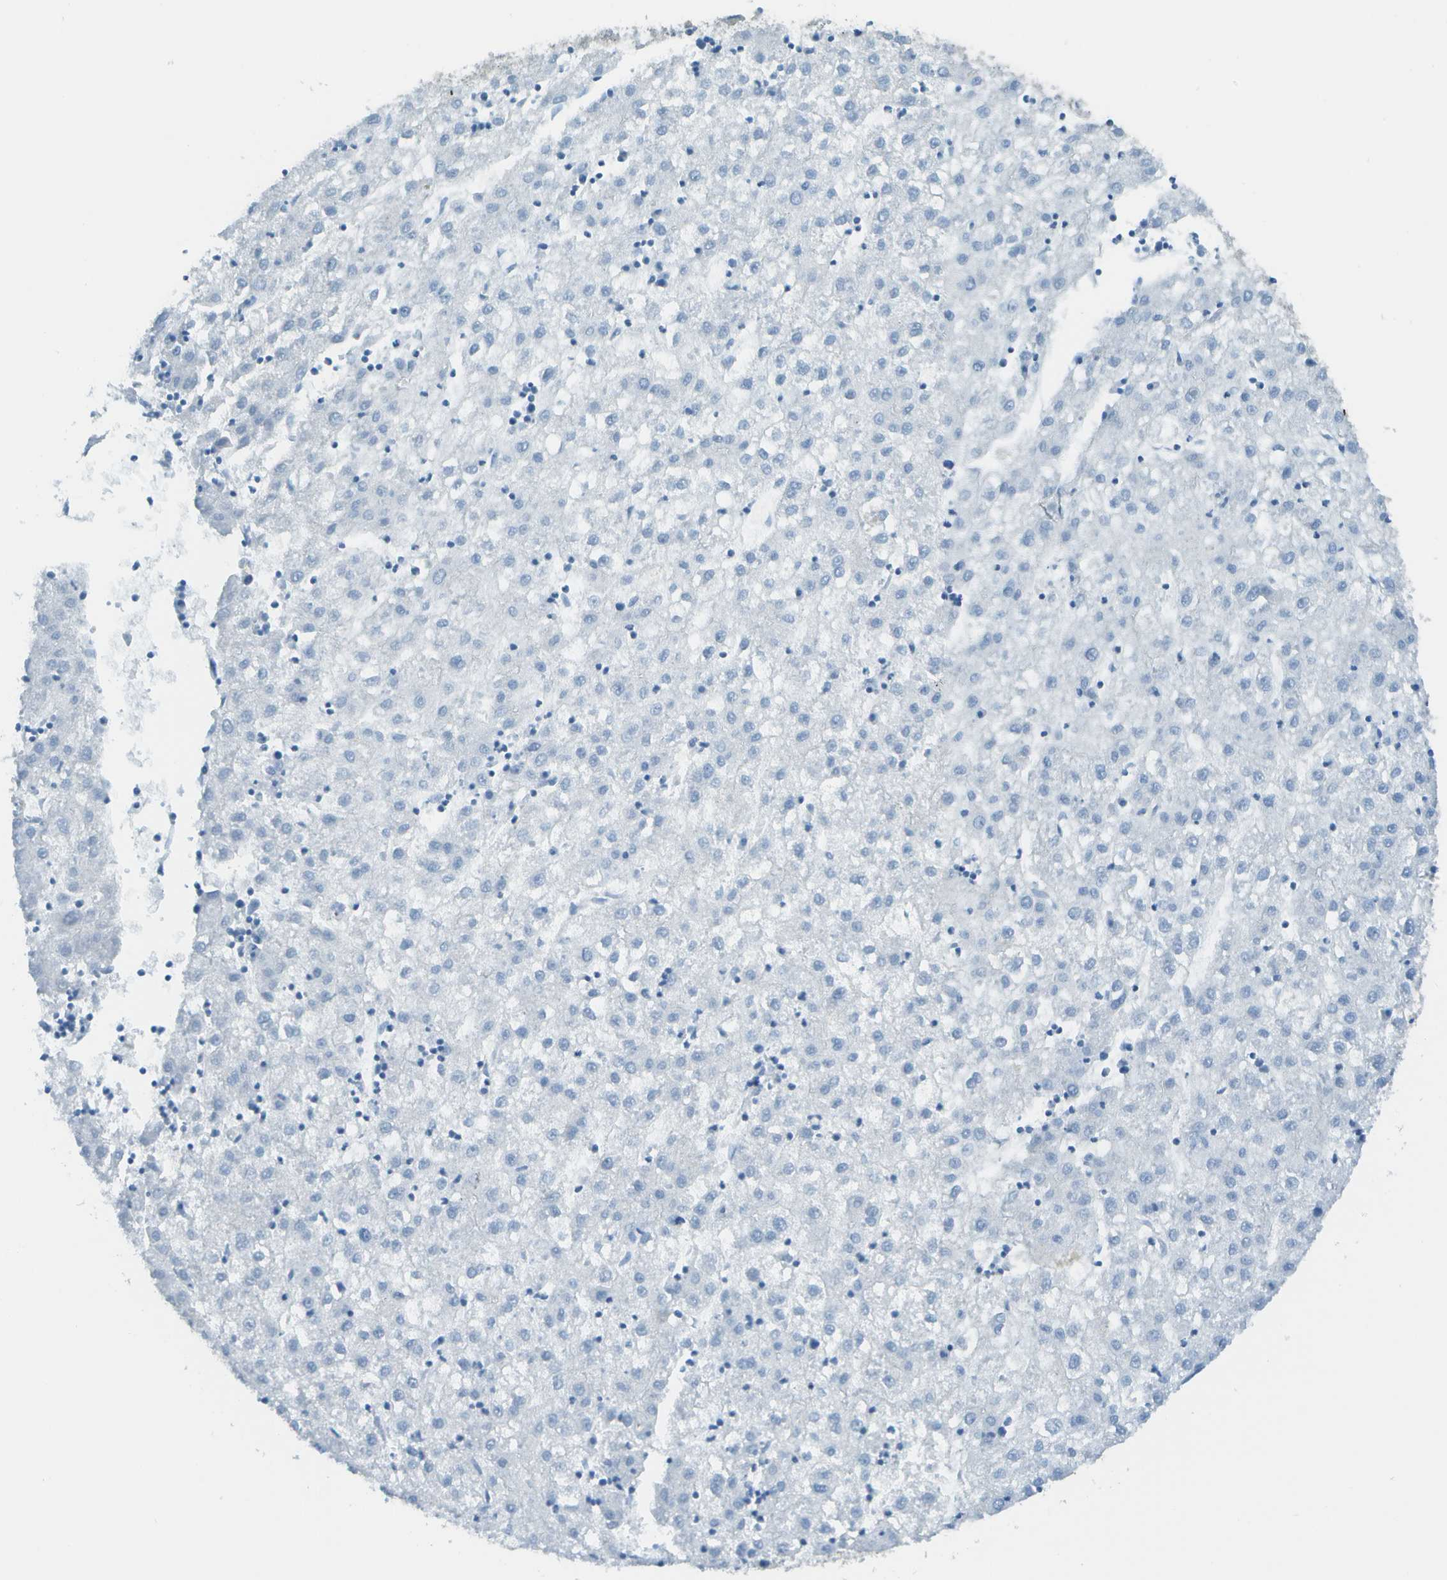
{"staining": {"intensity": "negative", "quantity": "none", "location": "none"}, "tissue": "liver cancer", "cell_type": "Tumor cells", "image_type": "cancer", "snomed": [{"axis": "morphology", "description": "Carcinoma, Hepatocellular, NOS"}, {"axis": "topography", "description": "Liver"}], "caption": "The image exhibits no significant expression in tumor cells of hepatocellular carcinoma (liver). The staining was performed using DAB to visualize the protein expression in brown, while the nuclei were stained in blue with hematoxylin (Magnification: 20x).", "gene": "C1S", "patient": {"sex": "male", "age": 72}}